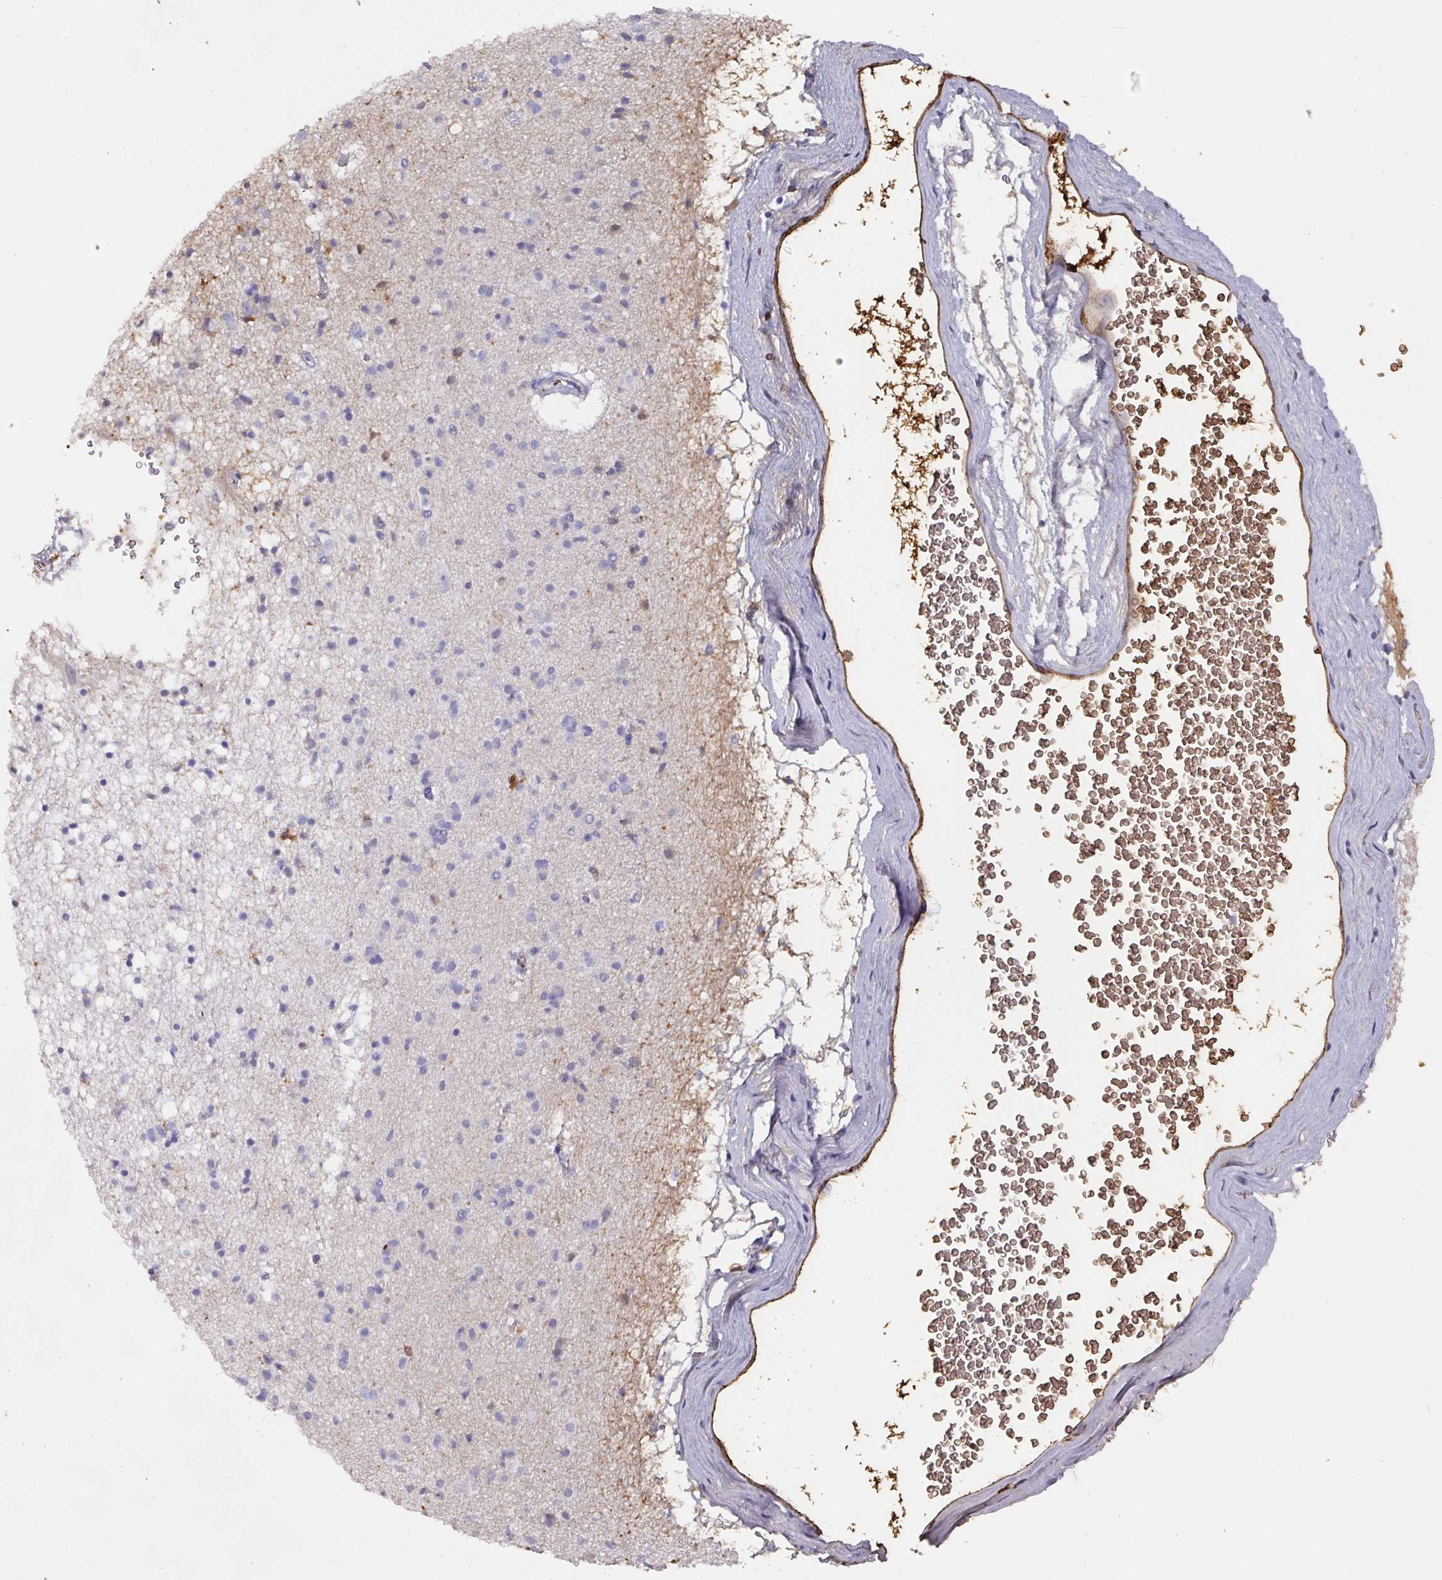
{"staining": {"intensity": "negative", "quantity": "none", "location": "none"}, "tissue": "caudate", "cell_type": "Glial cells", "image_type": "normal", "snomed": [{"axis": "morphology", "description": "Normal tissue, NOS"}, {"axis": "topography", "description": "Lateral ventricle wall"}], "caption": "This is an immunohistochemistry histopathology image of normal human caudate. There is no staining in glial cells.", "gene": "ALB", "patient": {"sex": "male", "age": 58}}